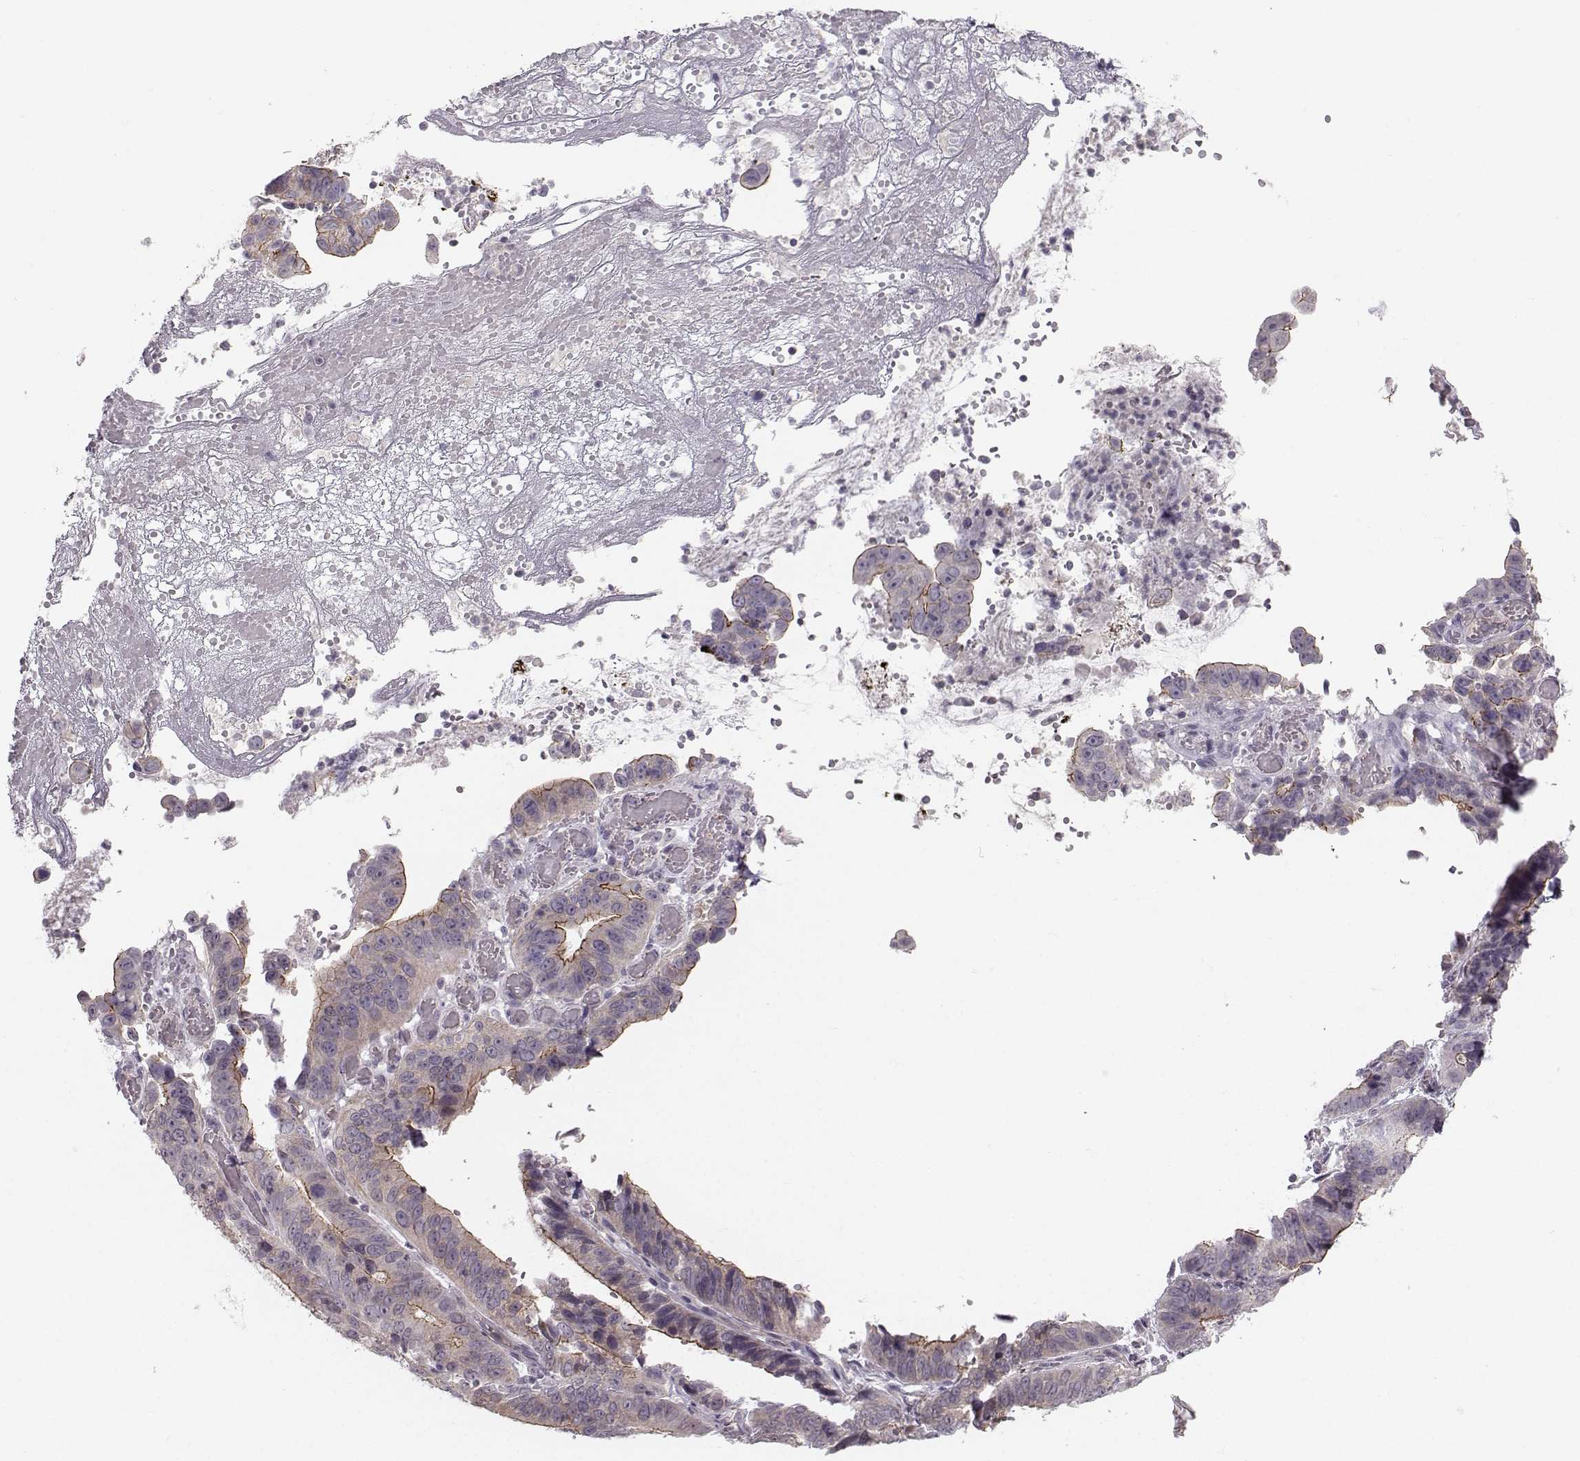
{"staining": {"intensity": "moderate", "quantity": "<25%", "location": "cytoplasmic/membranous"}, "tissue": "stomach cancer", "cell_type": "Tumor cells", "image_type": "cancer", "snomed": [{"axis": "morphology", "description": "Adenocarcinoma, NOS"}, {"axis": "topography", "description": "Stomach"}], "caption": "Human stomach cancer (adenocarcinoma) stained for a protein (brown) shows moderate cytoplasmic/membranous positive staining in about <25% of tumor cells.", "gene": "MAST1", "patient": {"sex": "male", "age": 84}}